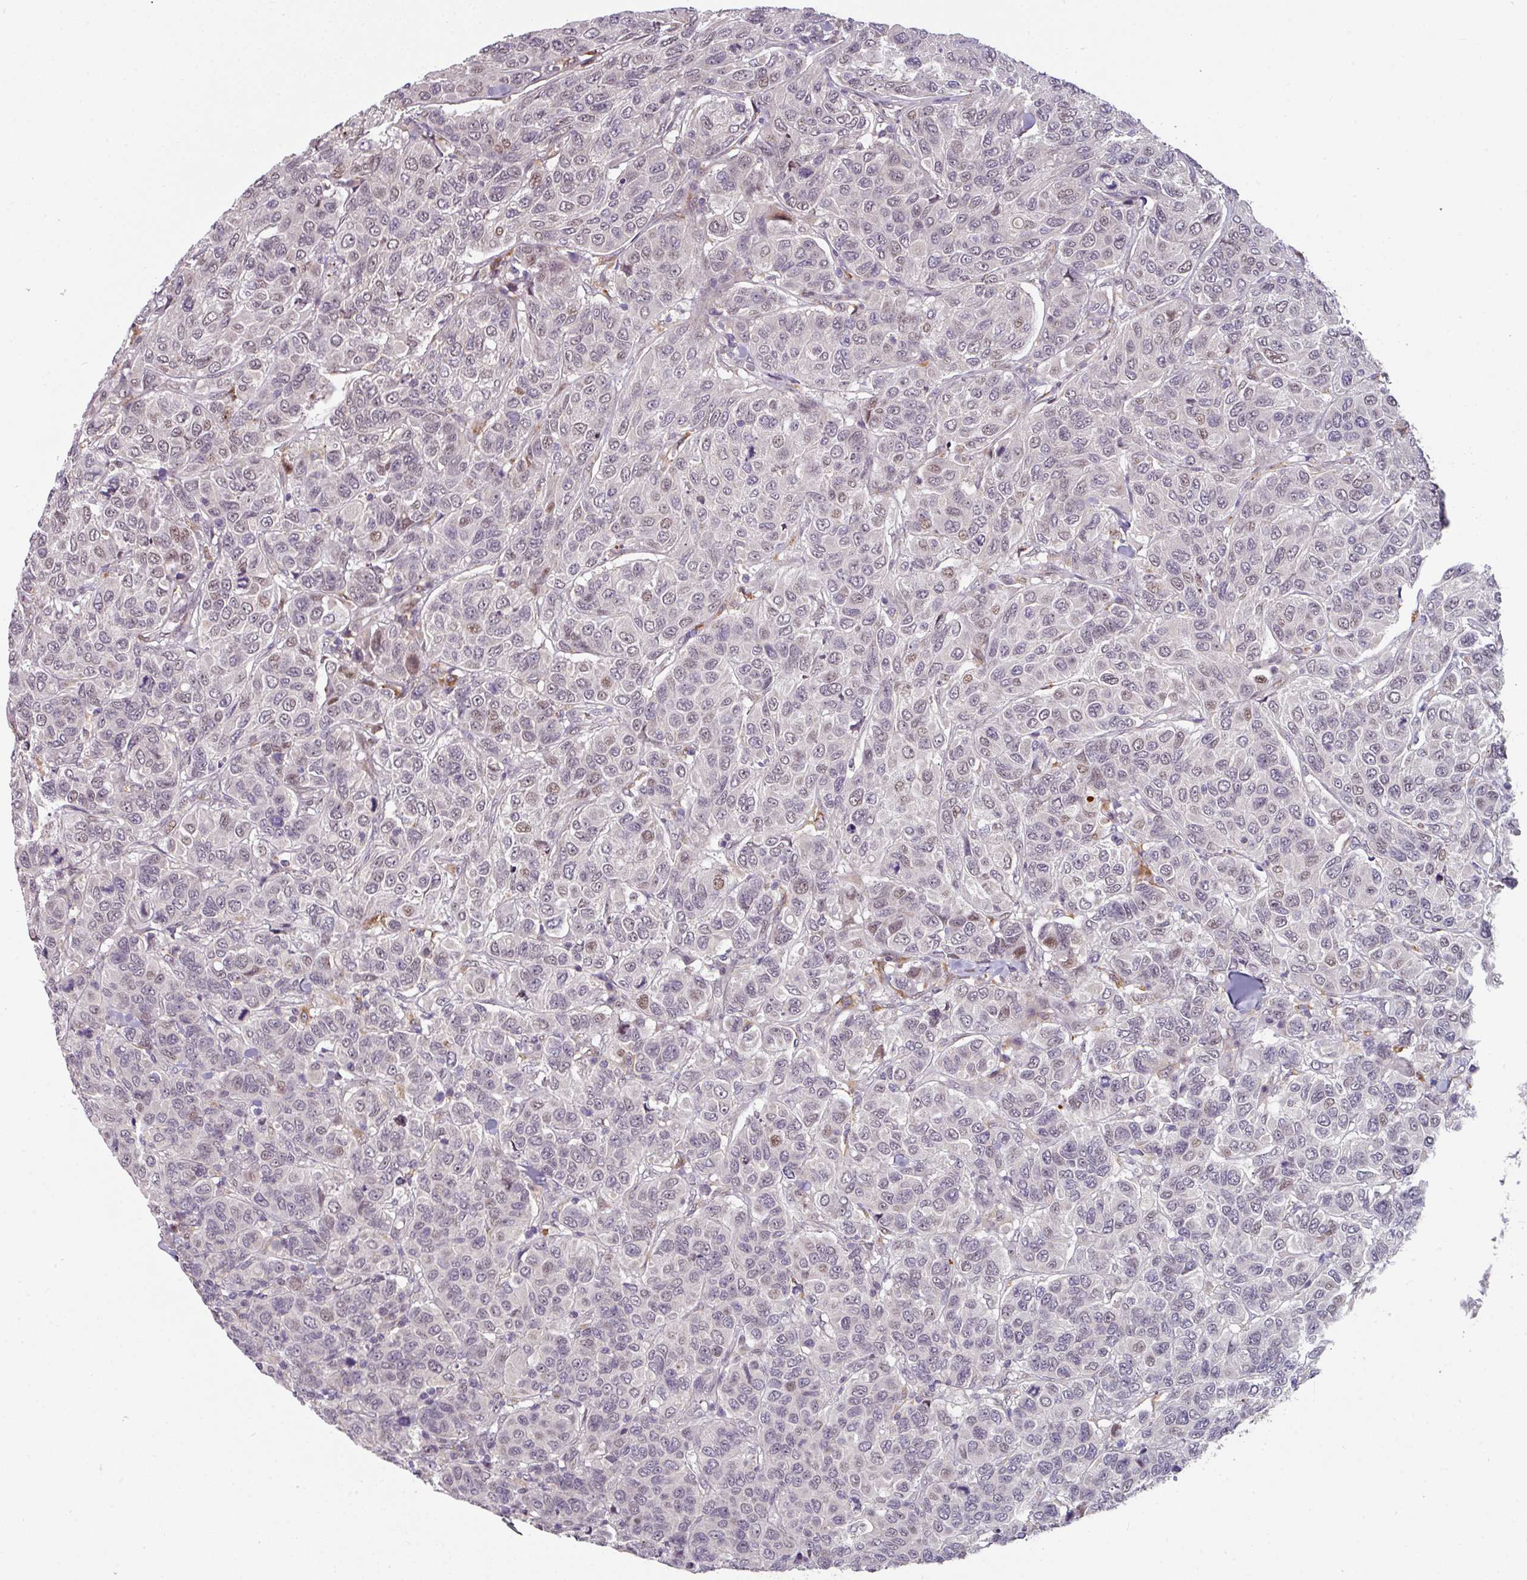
{"staining": {"intensity": "negative", "quantity": "none", "location": "none"}, "tissue": "breast cancer", "cell_type": "Tumor cells", "image_type": "cancer", "snomed": [{"axis": "morphology", "description": "Duct carcinoma"}, {"axis": "topography", "description": "Breast"}], "caption": "Tumor cells show no significant protein staining in breast intraductal carcinoma. Brightfield microscopy of immunohistochemistry (IHC) stained with DAB (3,3'-diaminobenzidine) (brown) and hematoxylin (blue), captured at high magnification.", "gene": "SWSAP1", "patient": {"sex": "female", "age": 55}}